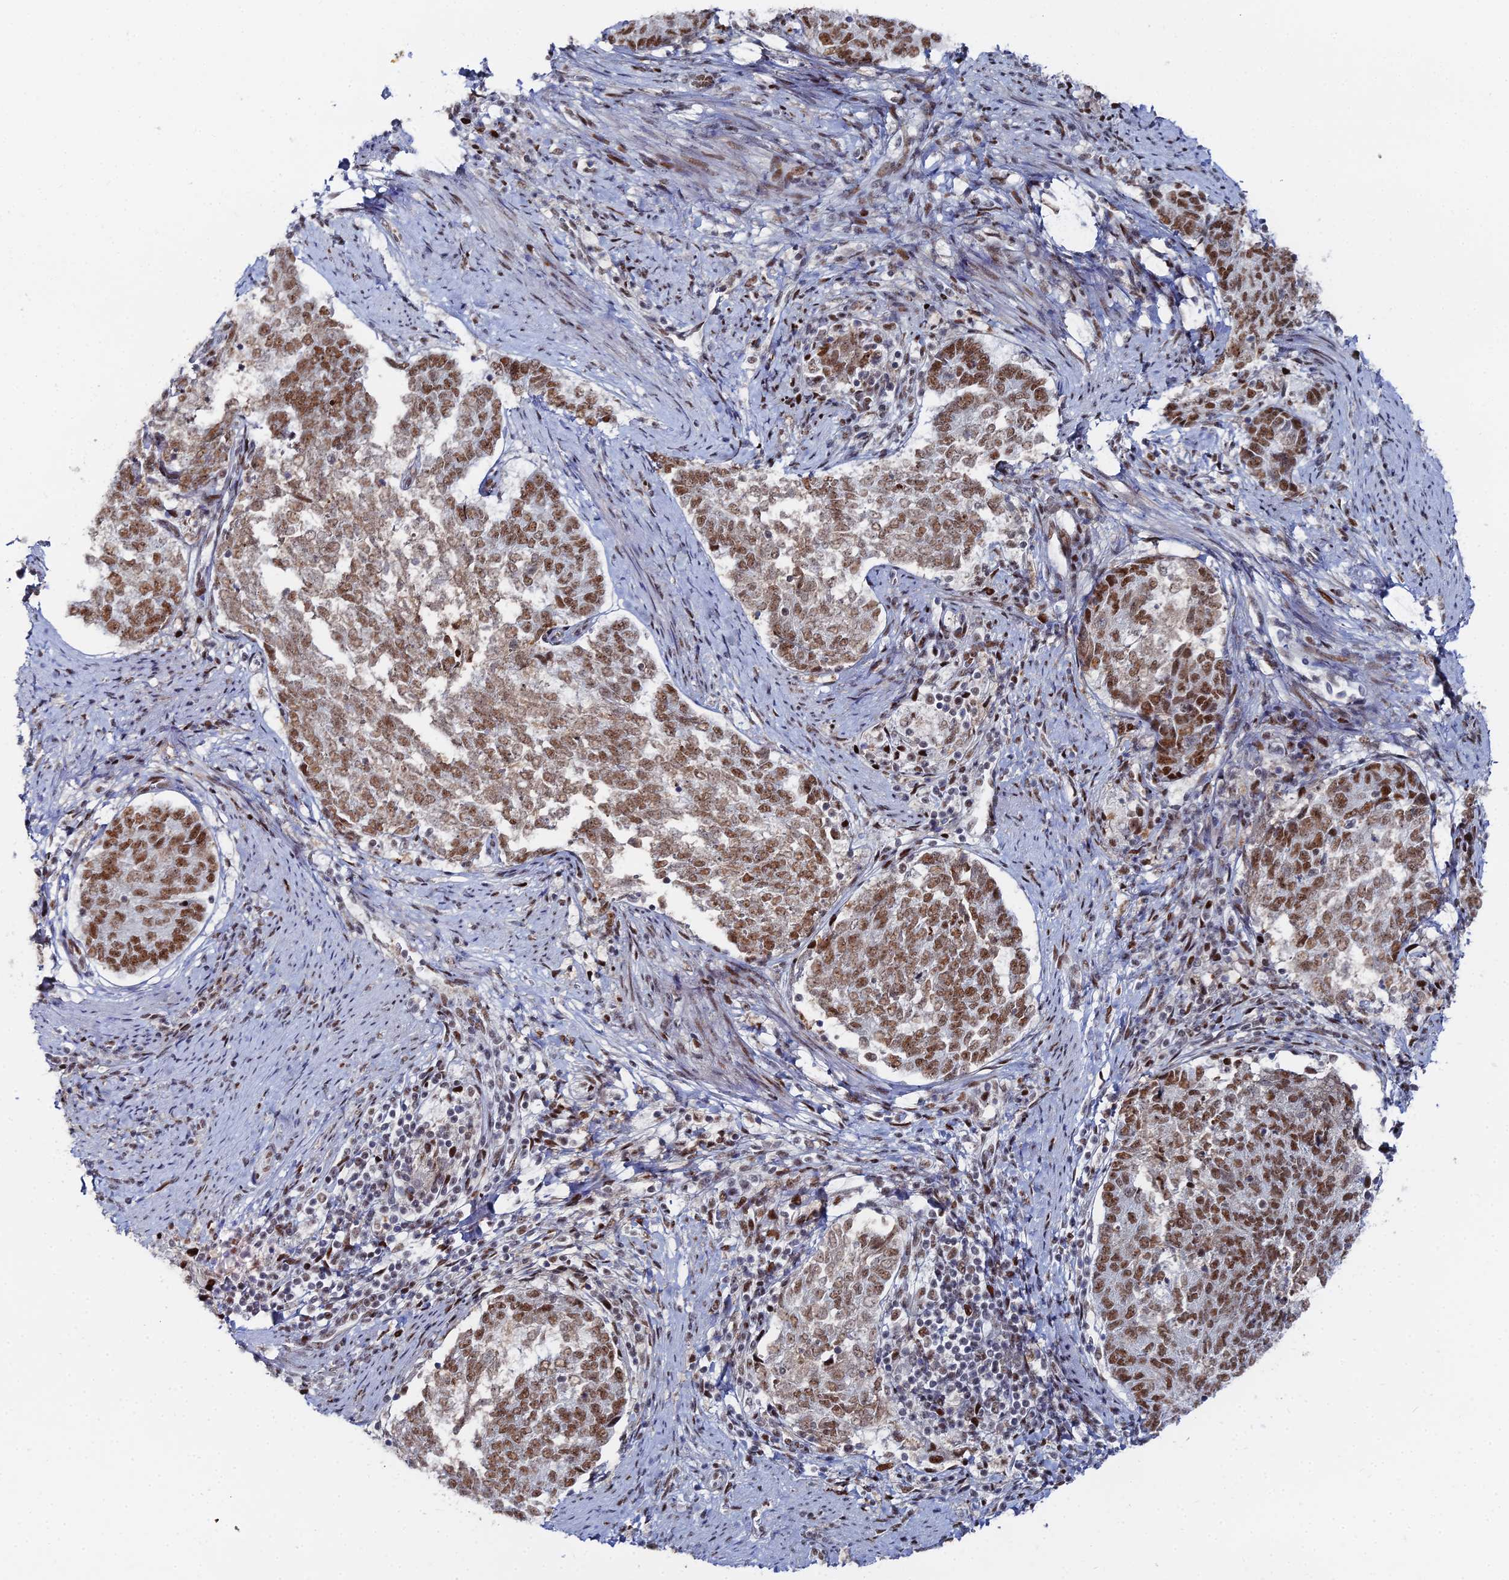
{"staining": {"intensity": "moderate", "quantity": ">75%", "location": "nuclear"}, "tissue": "endometrial cancer", "cell_type": "Tumor cells", "image_type": "cancer", "snomed": [{"axis": "morphology", "description": "Adenocarcinoma, NOS"}, {"axis": "topography", "description": "Endometrium"}], "caption": "Endometrial adenocarcinoma stained with IHC demonstrates moderate nuclear expression in approximately >75% of tumor cells.", "gene": "GSC2", "patient": {"sex": "female", "age": 80}}